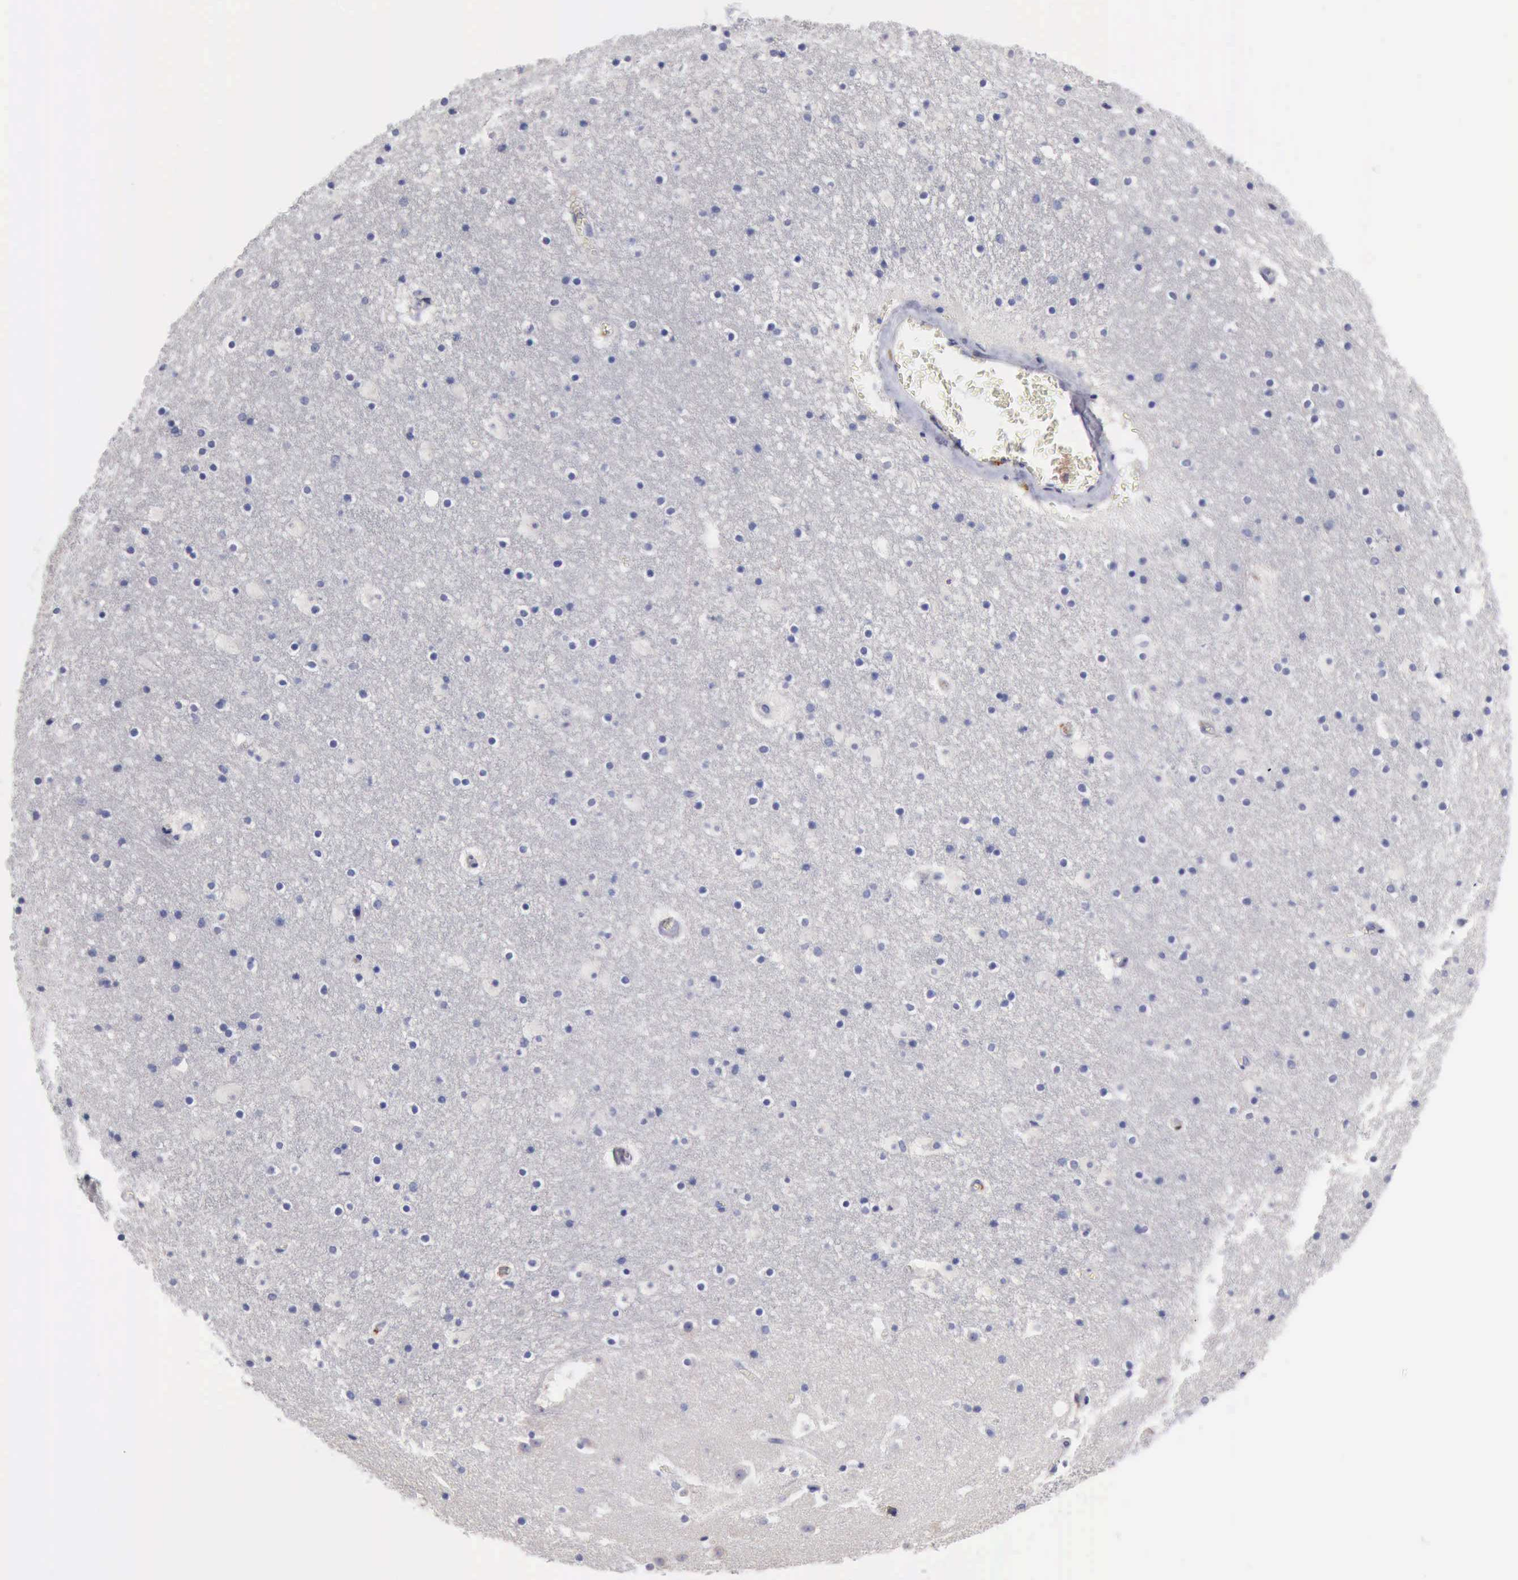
{"staining": {"intensity": "negative", "quantity": "none", "location": "none"}, "tissue": "caudate", "cell_type": "Glial cells", "image_type": "normal", "snomed": [{"axis": "morphology", "description": "Normal tissue, NOS"}, {"axis": "topography", "description": "Lateral ventricle wall"}], "caption": "This is a photomicrograph of immunohistochemistry staining of normal caudate, which shows no staining in glial cells.", "gene": "PTGS2", "patient": {"sex": "male", "age": 45}}